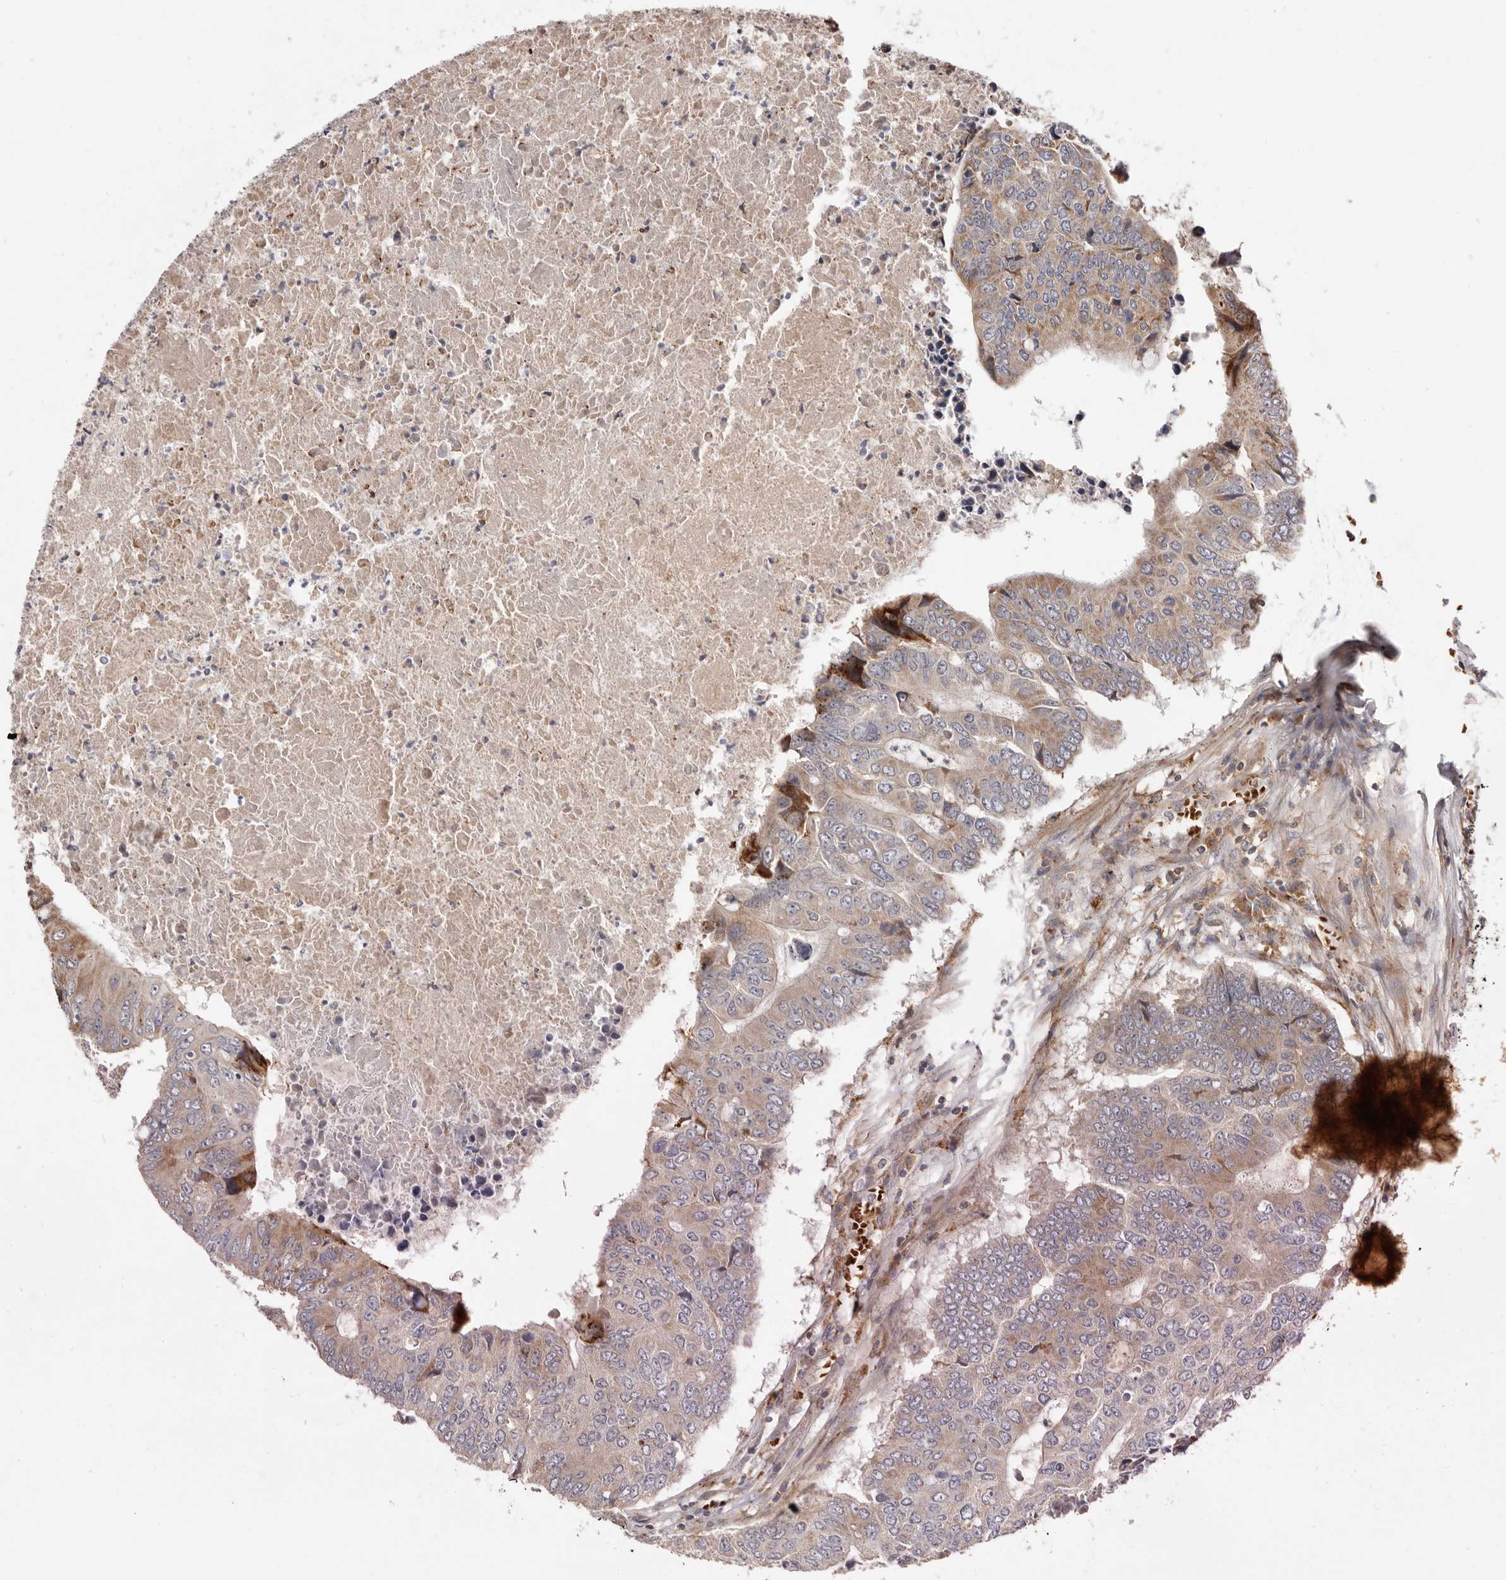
{"staining": {"intensity": "moderate", "quantity": "25%-75%", "location": "cytoplasmic/membranous"}, "tissue": "colorectal cancer", "cell_type": "Tumor cells", "image_type": "cancer", "snomed": [{"axis": "morphology", "description": "Adenocarcinoma, NOS"}, {"axis": "topography", "description": "Colon"}], "caption": "Moderate cytoplasmic/membranous protein positivity is present in approximately 25%-75% of tumor cells in colorectal adenocarcinoma.", "gene": "RNF213", "patient": {"sex": "male", "age": 87}}